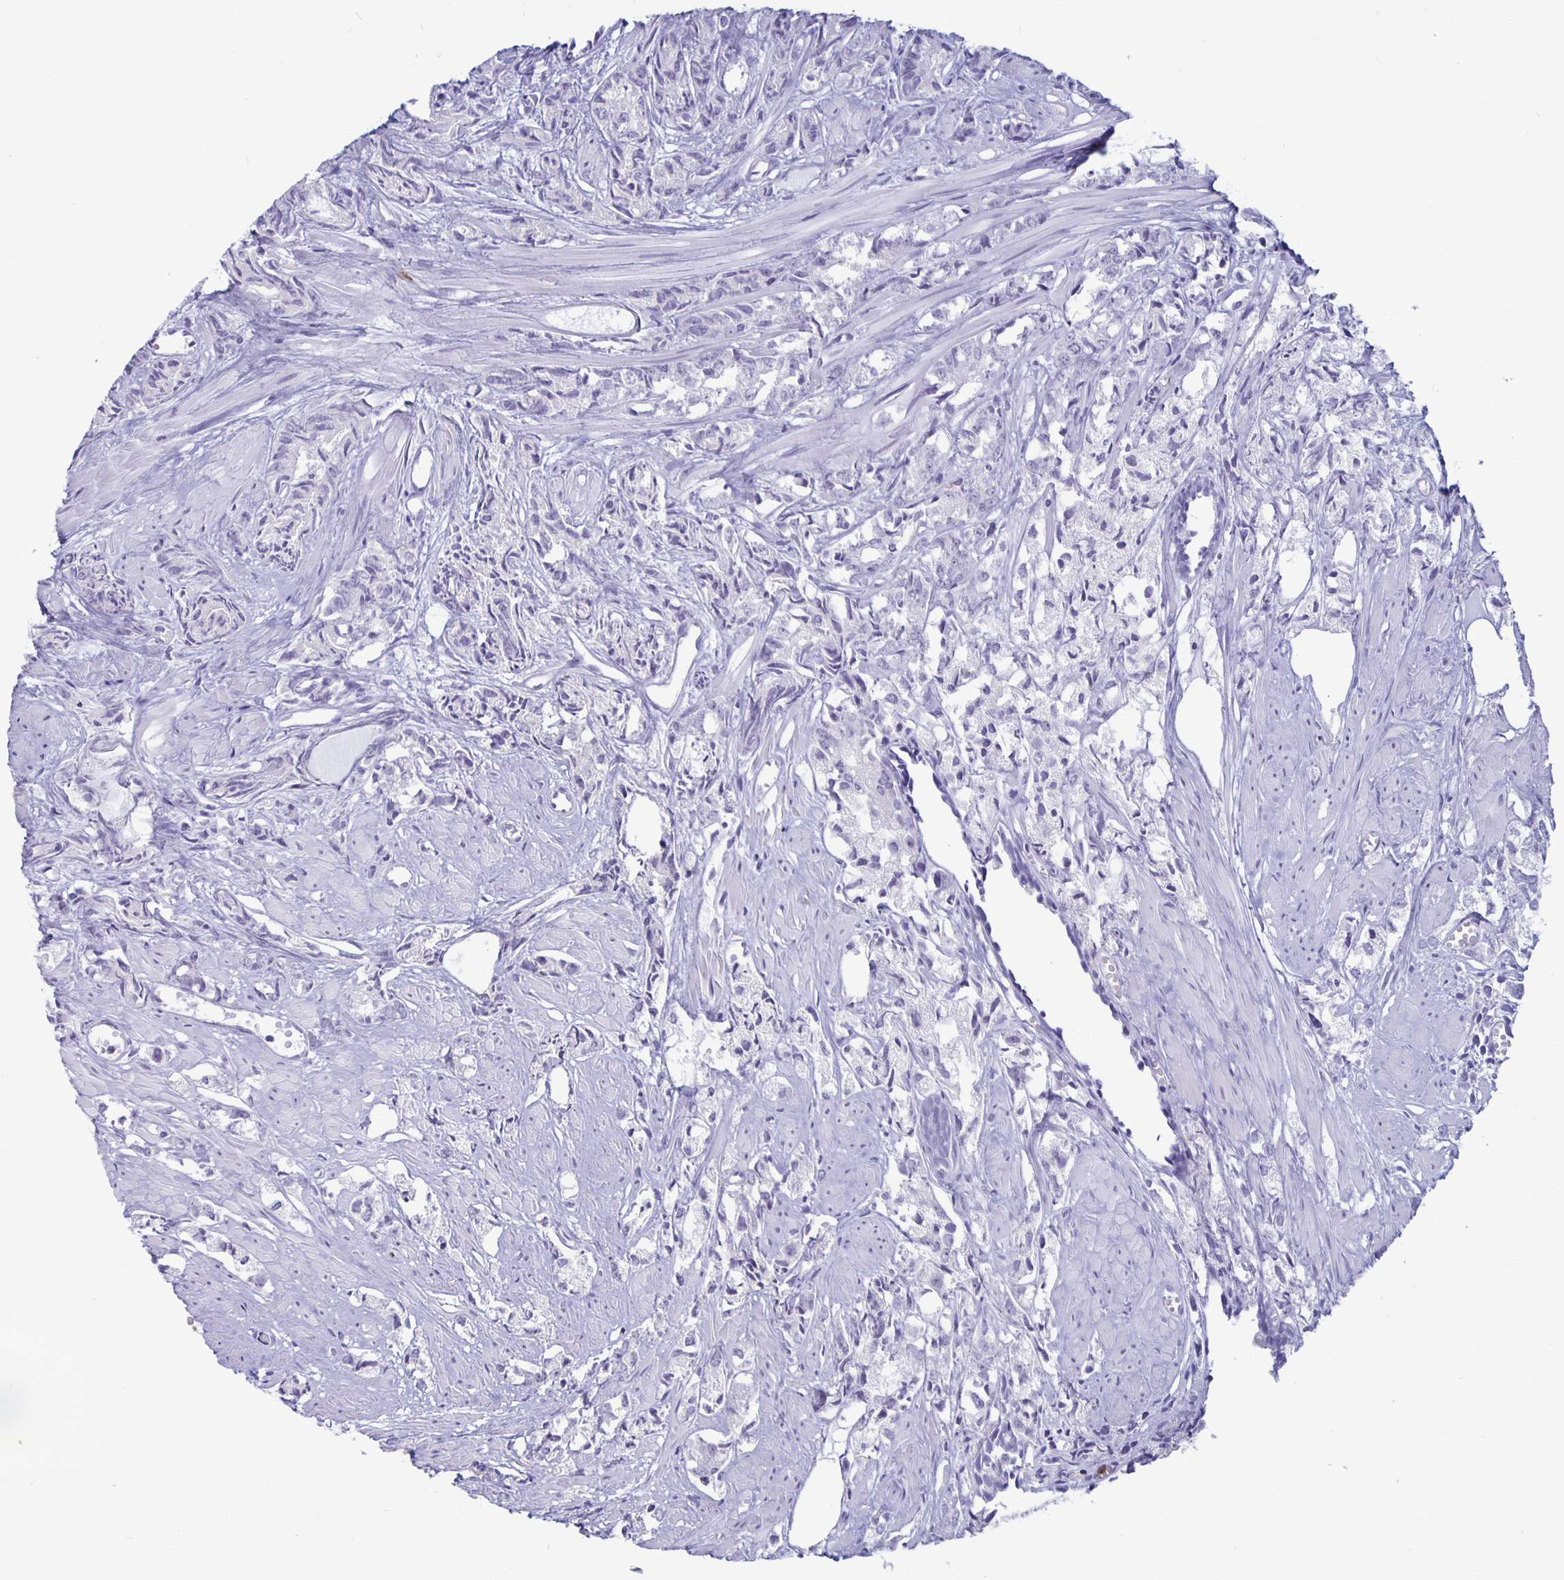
{"staining": {"intensity": "negative", "quantity": "none", "location": "none"}, "tissue": "prostate cancer", "cell_type": "Tumor cells", "image_type": "cancer", "snomed": [{"axis": "morphology", "description": "Adenocarcinoma, High grade"}, {"axis": "topography", "description": "Prostate"}], "caption": "High magnification brightfield microscopy of prostate cancer stained with DAB (brown) and counterstained with hematoxylin (blue): tumor cells show no significant expression.", "gene": "PLCB3", "patient": {"sex": "male", "age": 58}}